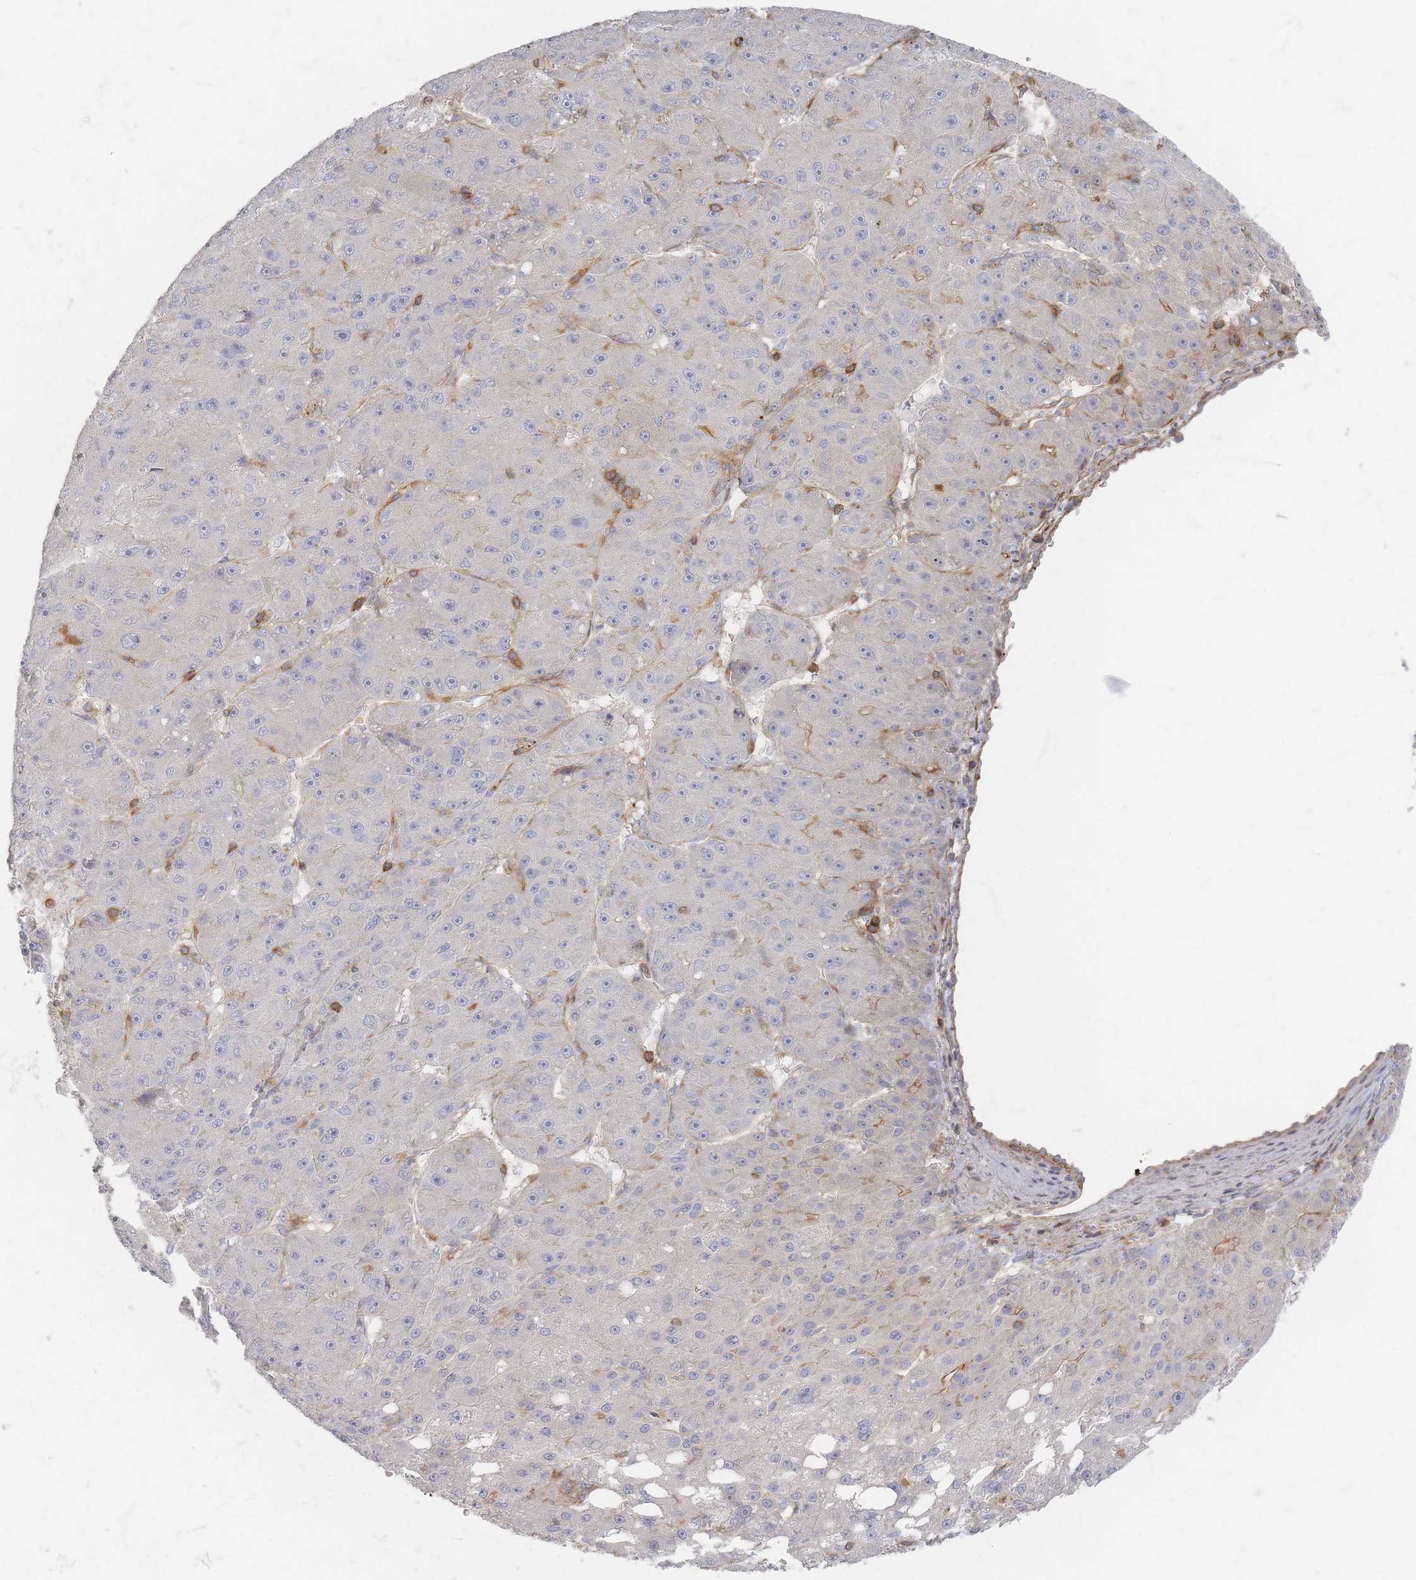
{"staining": {"intensity": "negative", "quantity": "none", "location": "none"}, "tissue": "liver cancer", "cell_type": "Tumor cells", "image_type": "cancer", "snomed": [{"axis": "morphology", "description": "Carcinoma, Hepatocellular, NOS"}, {"axis": "topography", "description": "Liver"}], "caption": "High magnification brightfield microscopy of liver cancer (hepatocellular carcinoma) stained with DAB (3,3'-diaminobenzidine) (brown) and counterstained with hematoxylin (blue): tumor cells show no significant staining.", "gene": "ZNF852", "patient": {"sex": "male", "age": 67}}